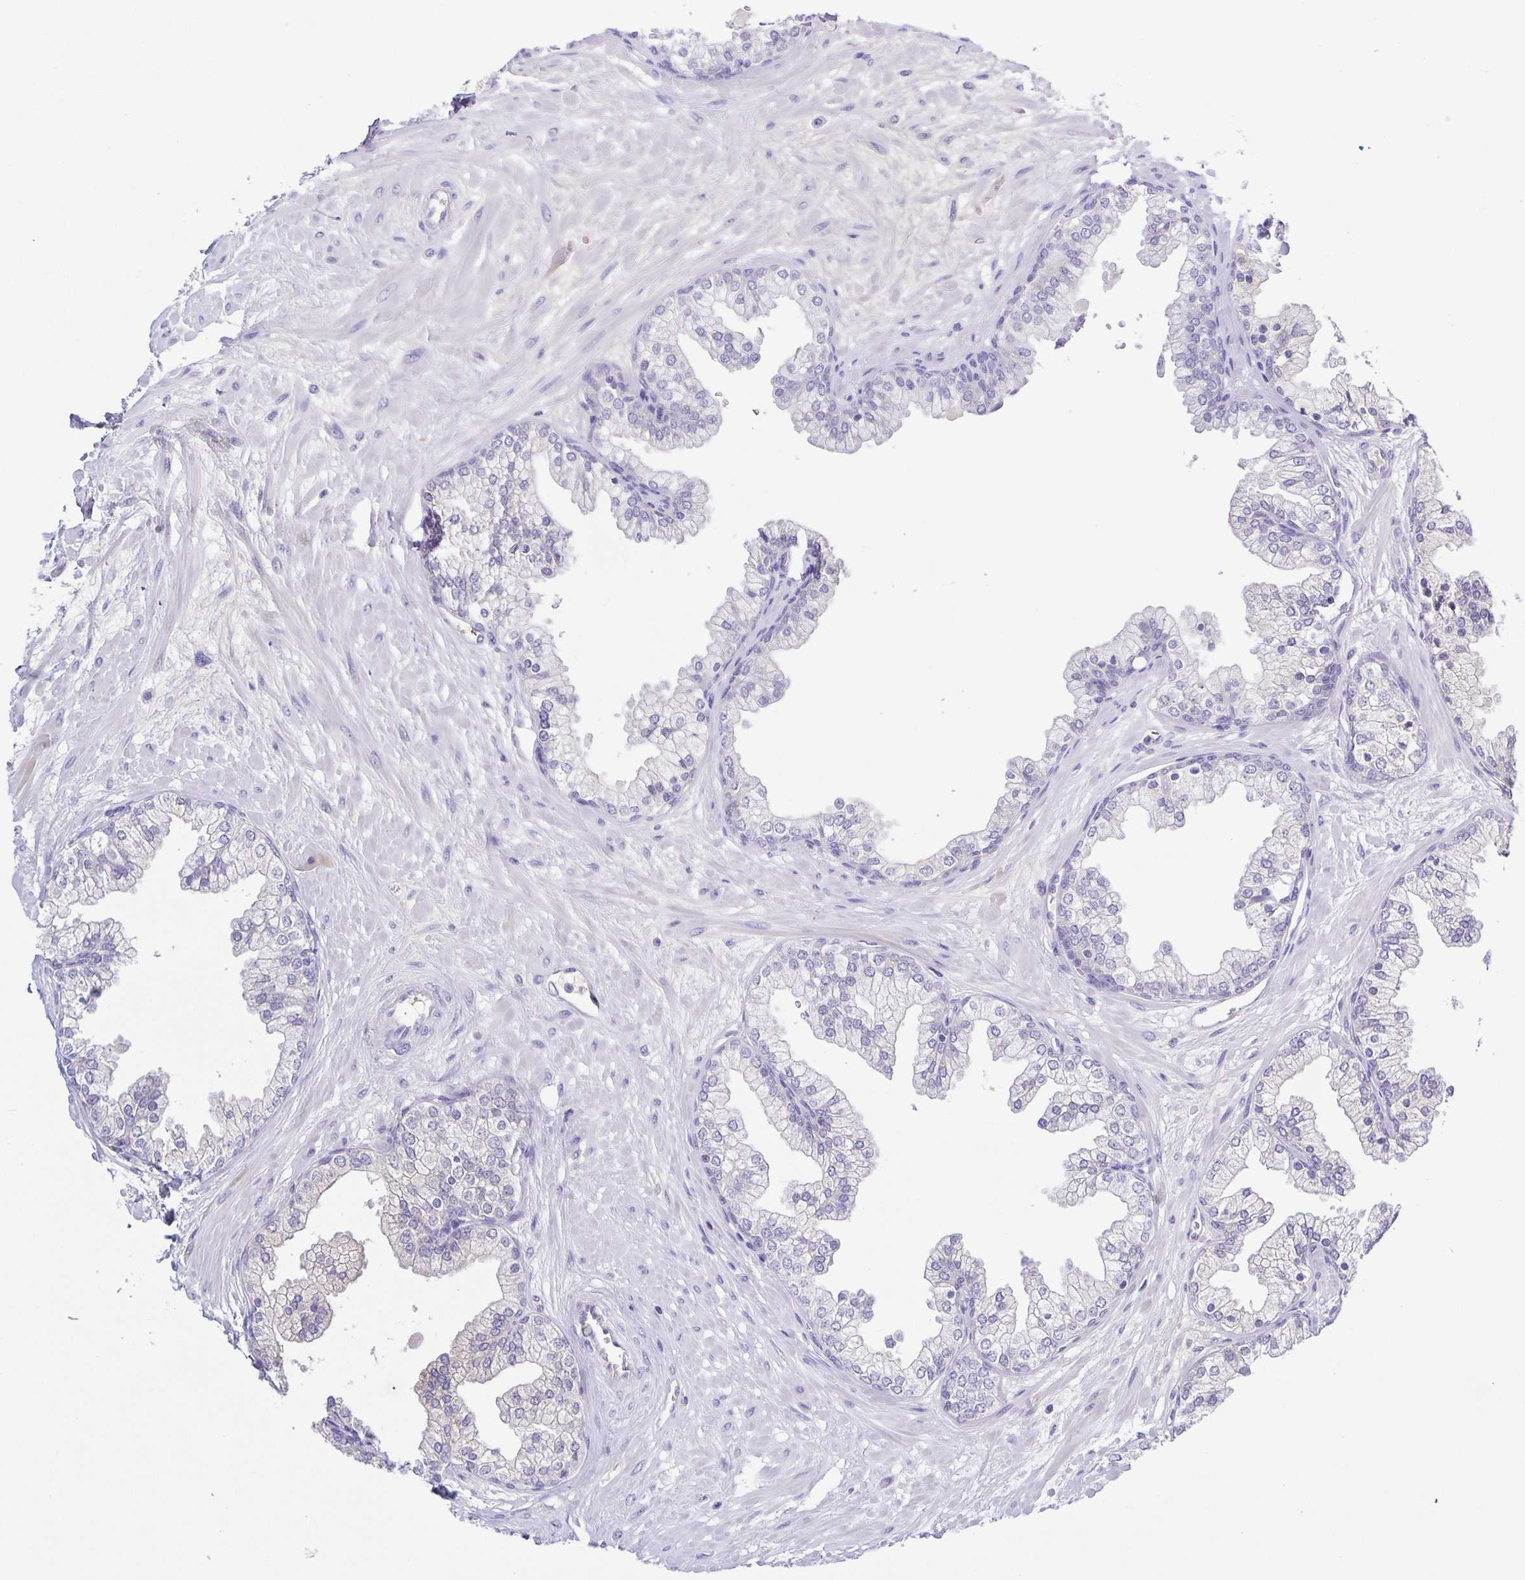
{"staining": {"intensity": "negative", "quantity": "none", "location": "none"}, "tissue": "prostate", "cell_type": "Glandular cells", "image_type": "normal", "snomed": [{"axis": "morphology", "description": "Normal tissue, NOS"}, {"axis": "topography", "description": "Prostate"}, {"axis": "topography", "description": "Peripheral nerve tissue"}], "caption": "This is a histopathology image of IHC staining of benign prostate, which shows no positivity in glandular cells.", "gene": "A1BG", "patient": {"sex": "male", "age": 61}}